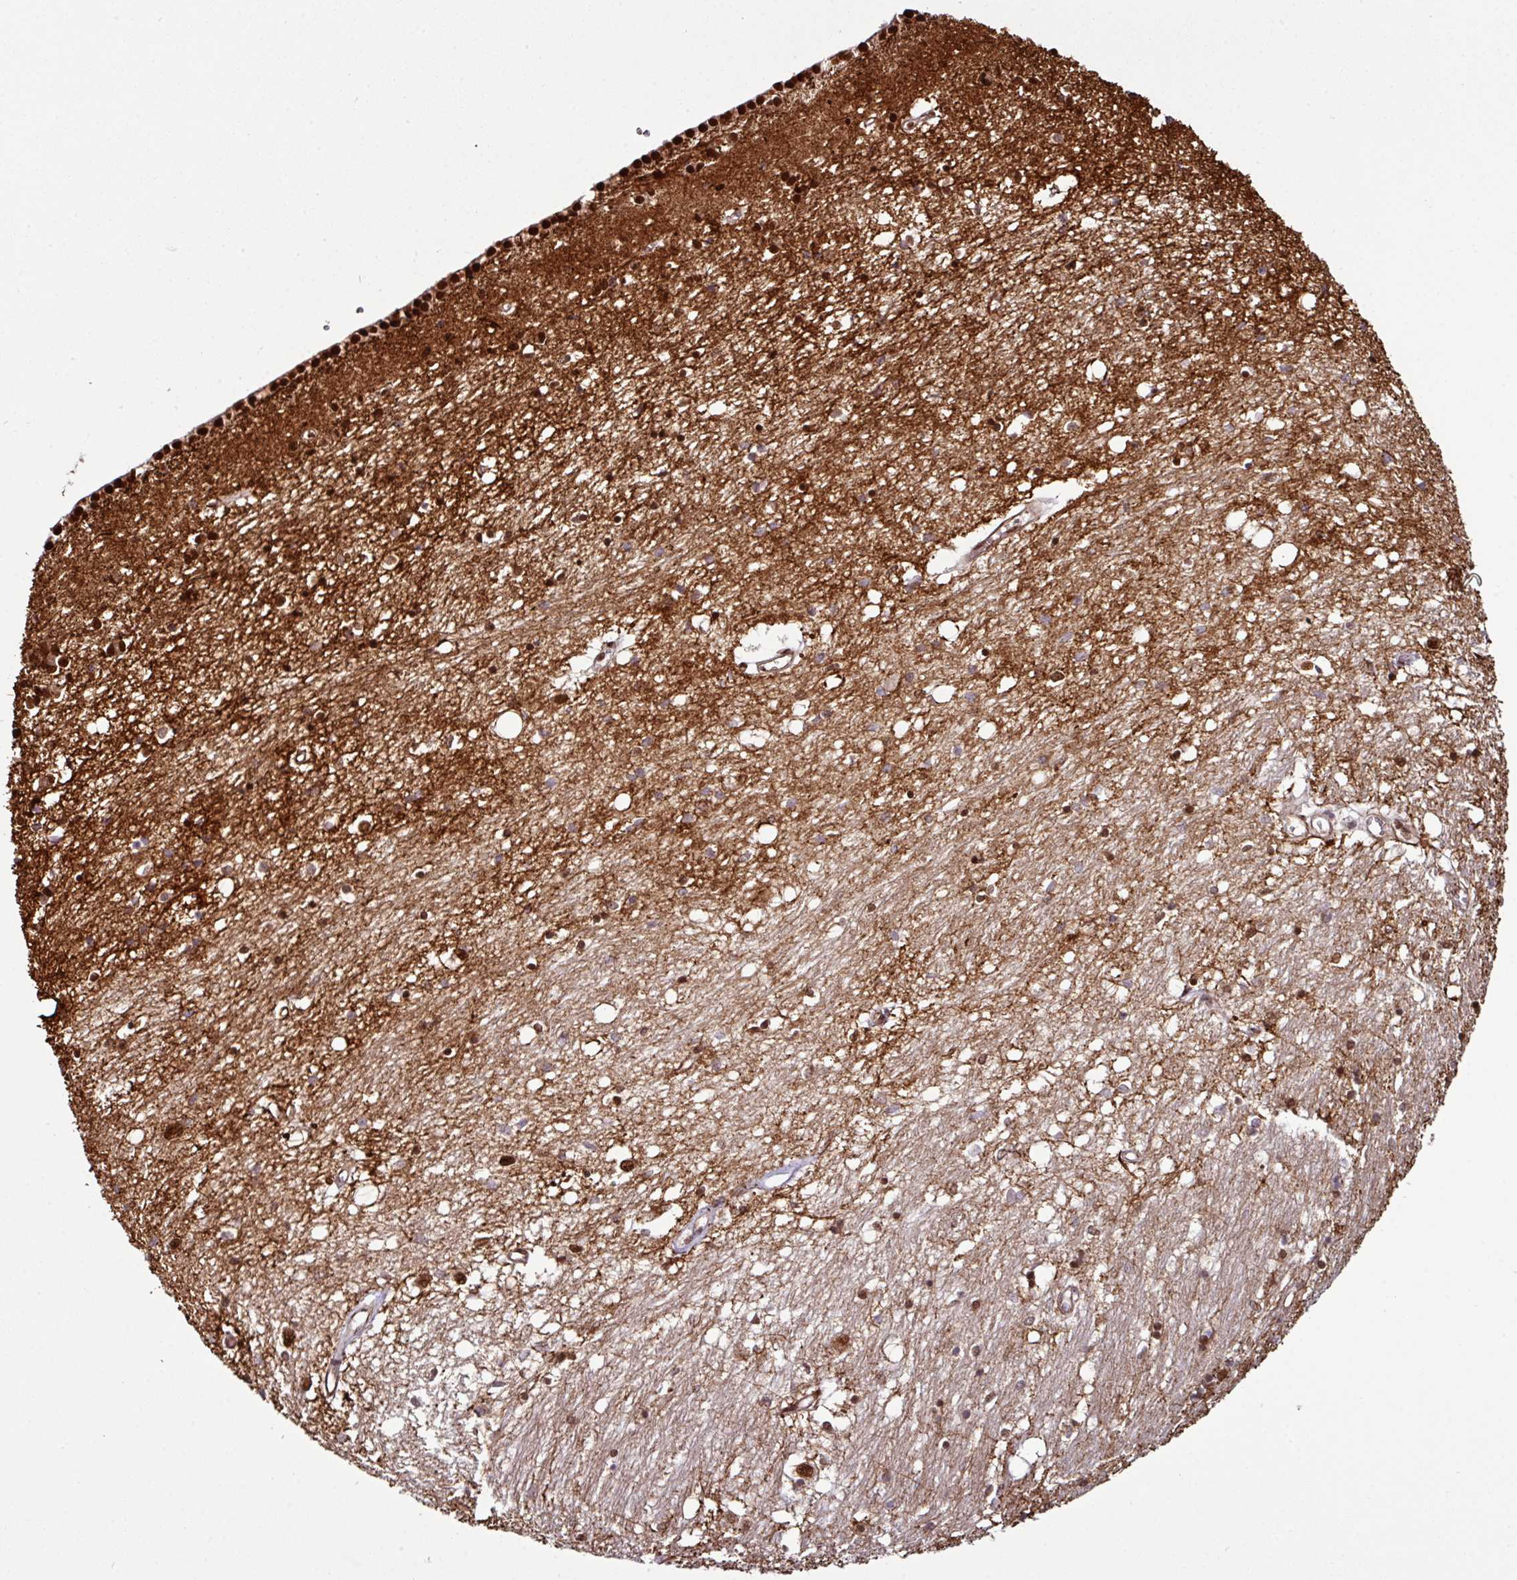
{"staining": {"intensity": "strong", "quantity": "25%-75%", "location": "nuclear"}, "tissue": "caudate", "cell_type": "Glial cells", "image_type": "normal", "snomed": [{"axis": "morphology", "description": "Normal tissue, NOS"}, {"axis": "topography", "description": "Lateral ventricle wall"}], "caption": "Immunohistochemical staining of normal caudate exhibits high levels of strong nuclear expression in approximately 25%-75% of glial cells.", "gene": "MORF4L2", "patient": {"sex": "male", "age": 70}}